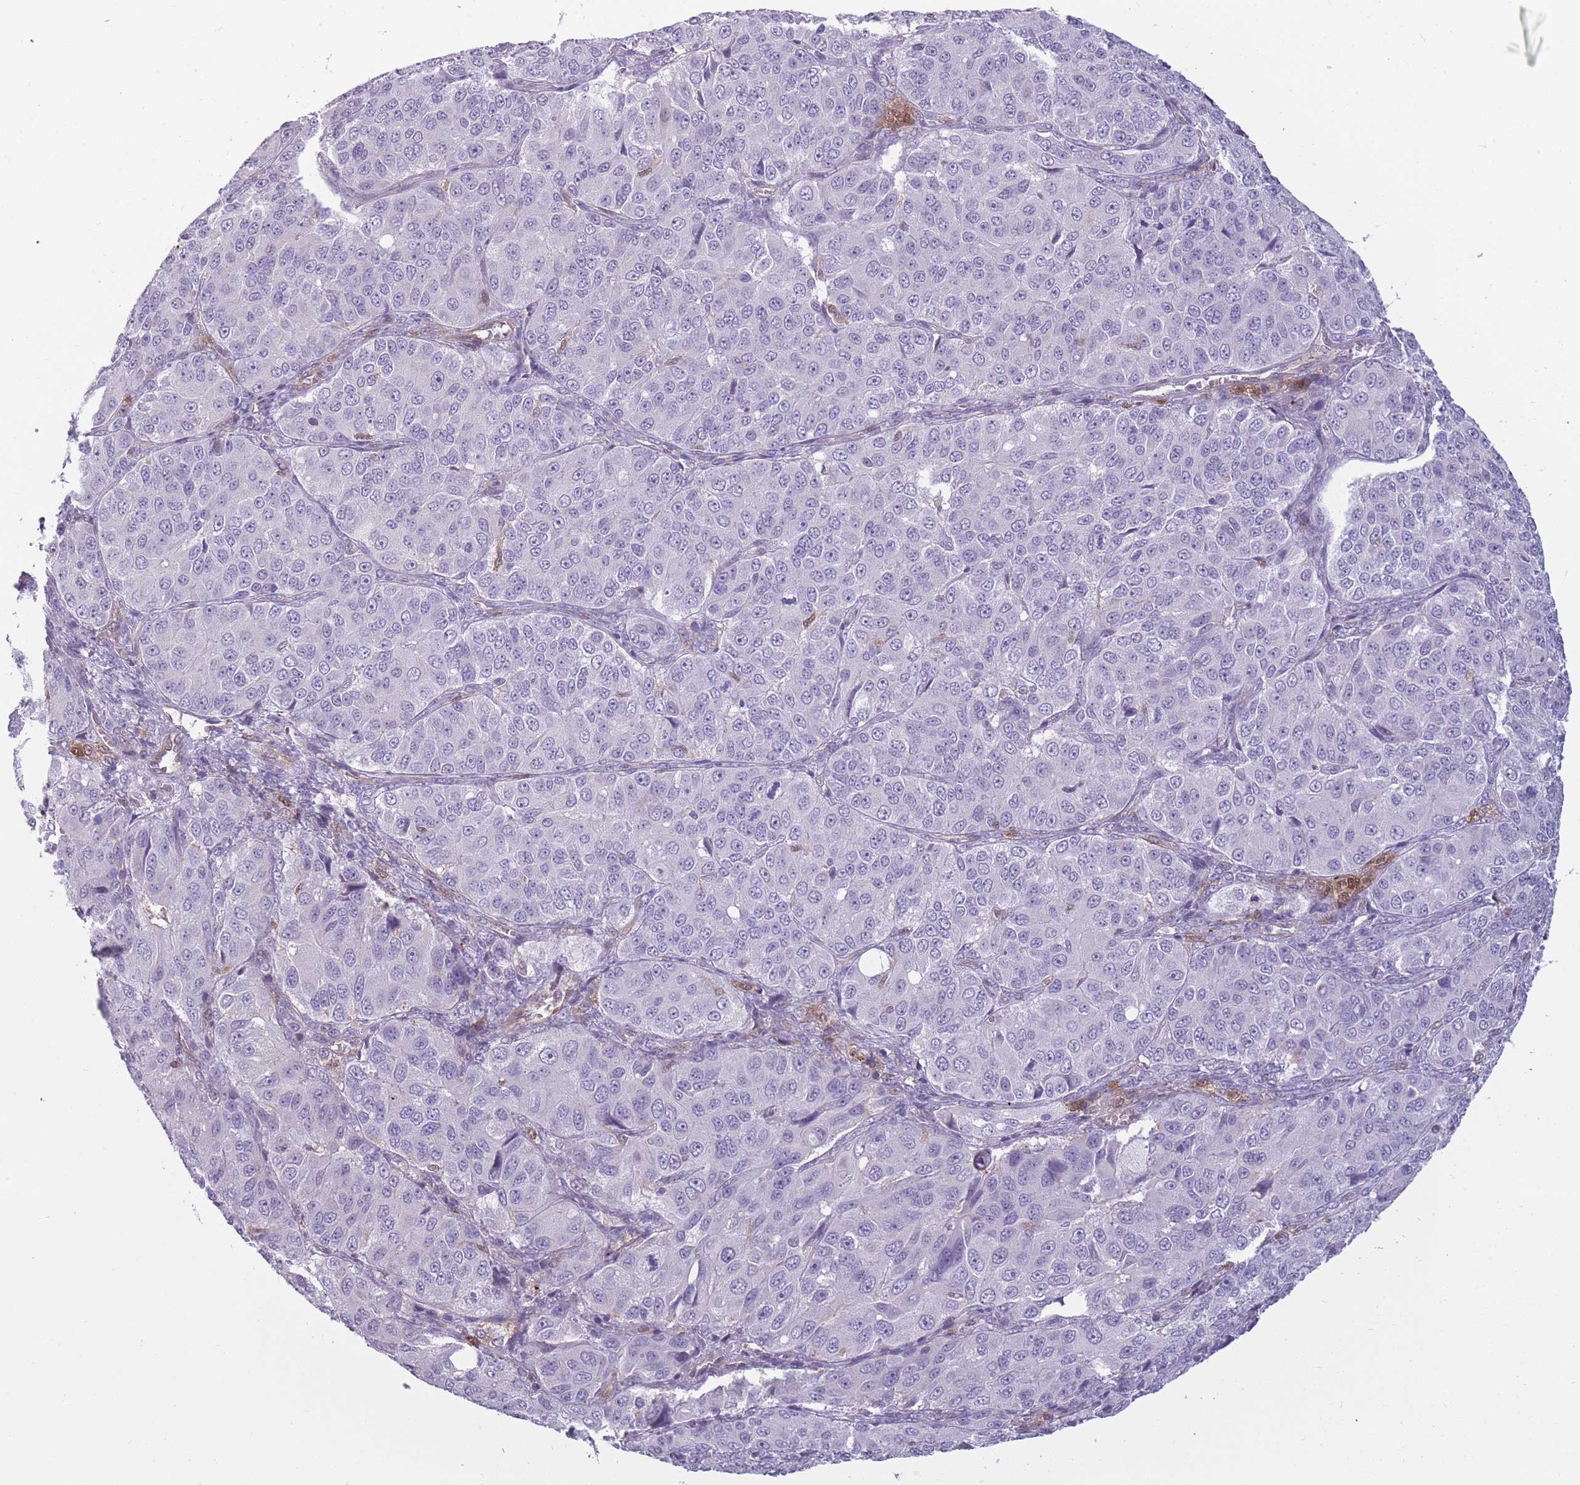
{"staining": {"intensity": "negative", "quantity": "none", "location": "none"}, "tissue": "ovarian cancer", "cell_type": "Tumor cells", "image_type": "cancer", "snomed": [{"axis": "morphology", "description": "Carcinoma, endometroid"}, {"axis": "topography", "description": "Ovary"}], "caption": "Histopathology image shows no protein positivity in tumor cells of ovarian cancer (endometroid carcinoma) tissue.", "gene": "LGALS9", "patient": {"sex": "female", "age": 51}}